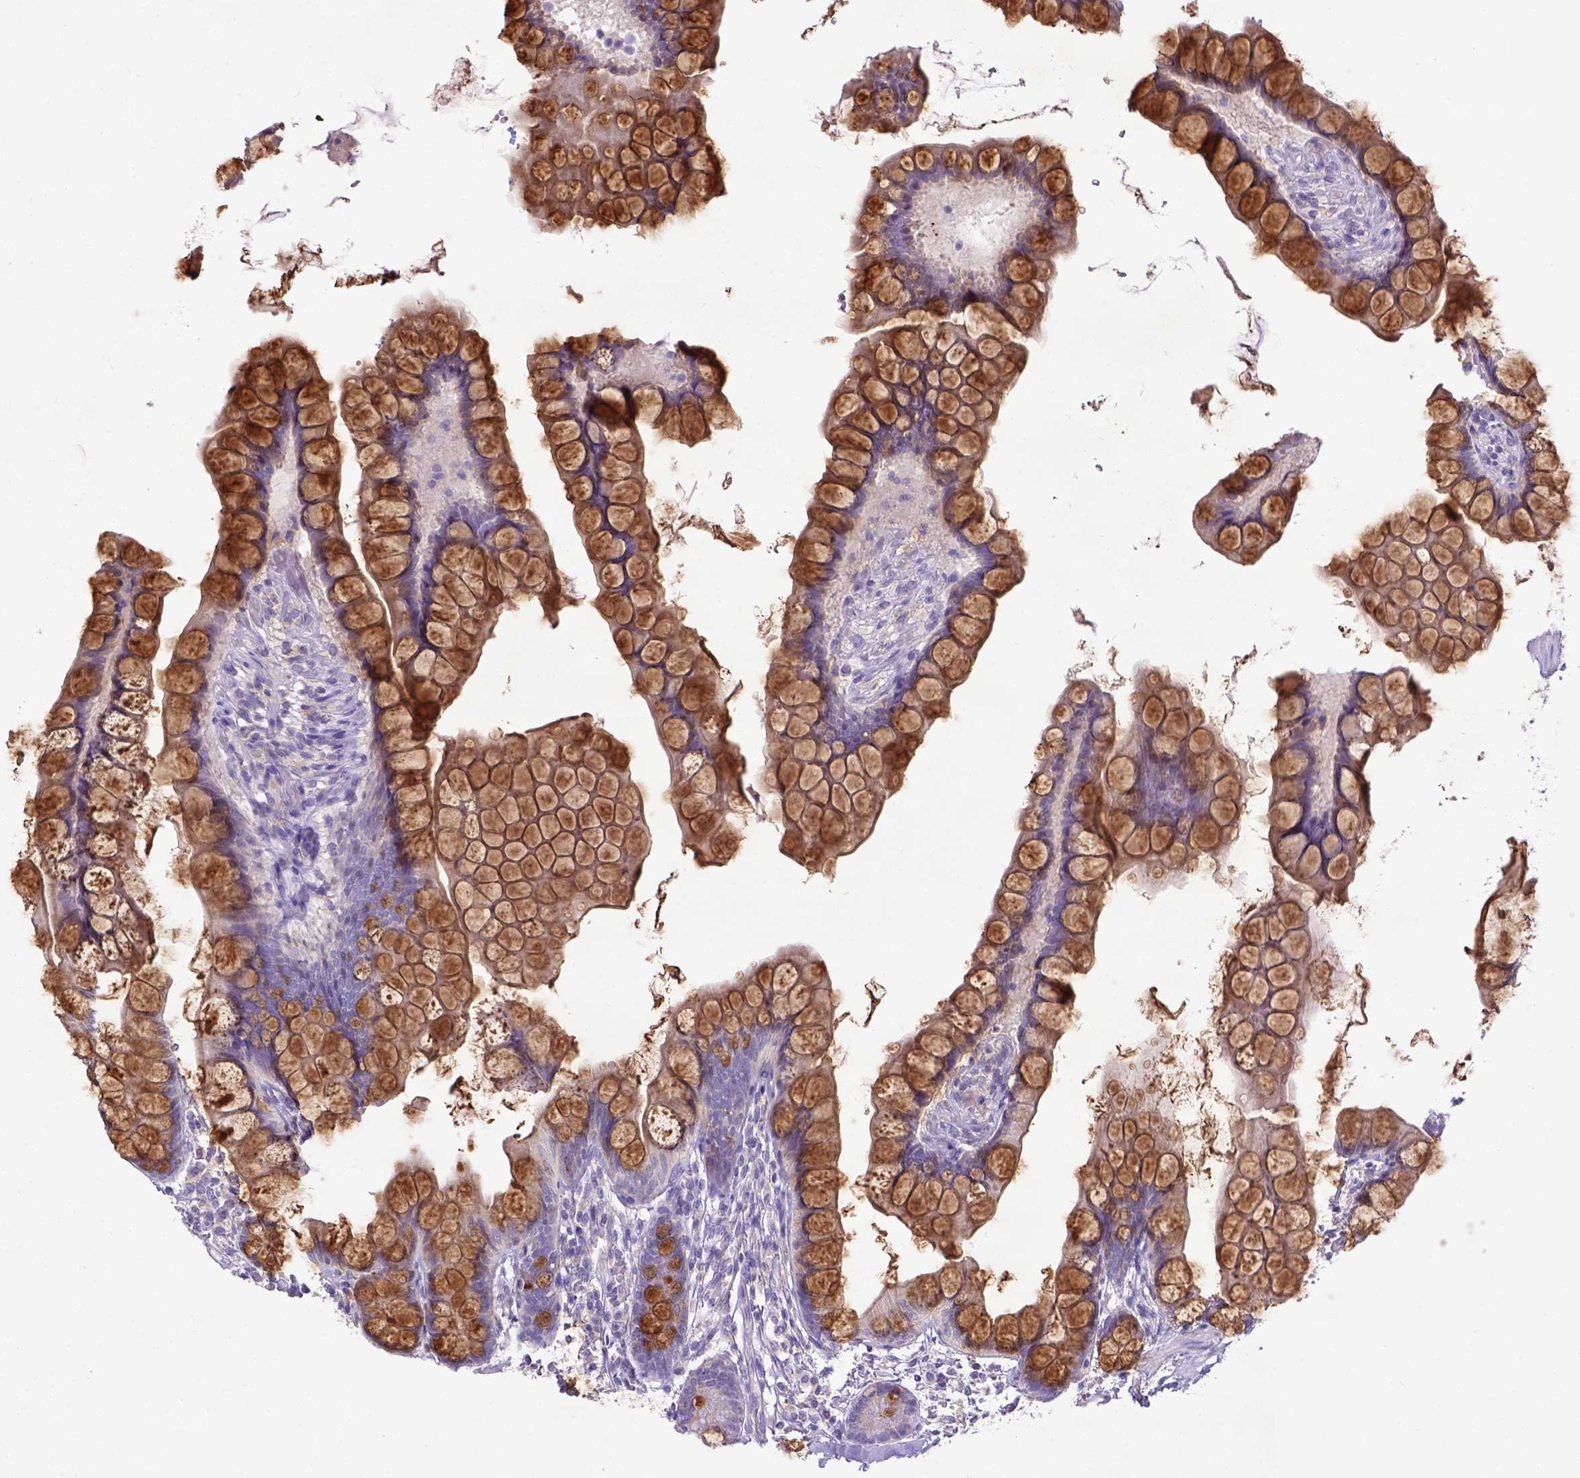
{"staining": {"intensity": "moderate", "quantity": "25%-75%", "location": "cytoplasmic/membranous"}, "tissue": "small intestine", "cell_type": "Glandular cells", "image_type": "normal", "snomed": [{"axis": "morphology", "description": "Normal tissue, NOS"}, {"axis": "topography", "description": "Small intestine"}], "caption": "Immunohistochemistry photomicrograph of benign small intestine: human small intestine stained using IHC exhibits medium levels of moderate protein expression localized specifically in the cytoplasmic/membranous of glandular cells, appearing as a cytoplasmic/membranous brown color.", "gene": "CD40", "patient": {"sex": "male", "age": 70}}